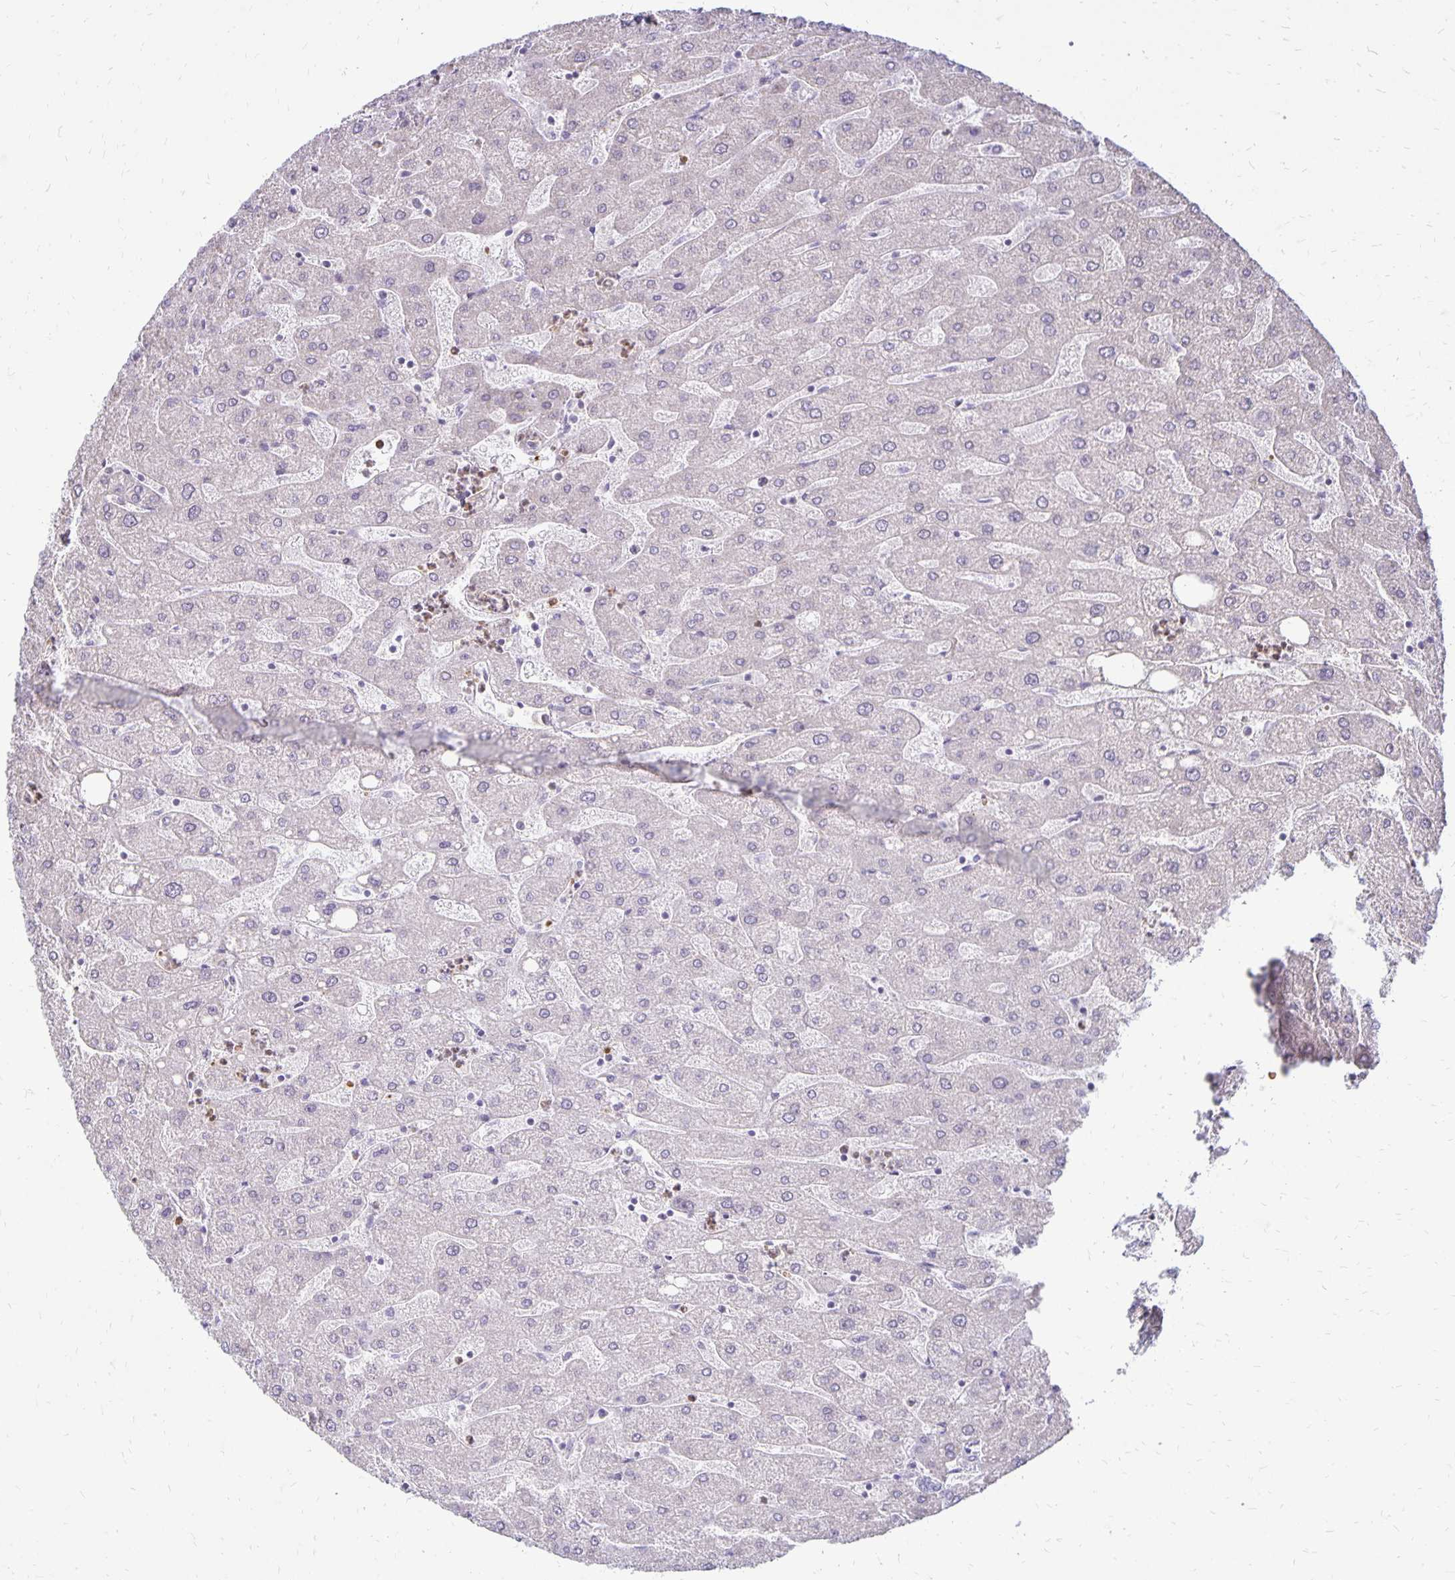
{"staining": {"intensity": "negative", "quantity": "none", "location": "none"}, "tissue": "liver", "cell_type": "Cholangiocytes", "image_type": "normal", "snomed": [{"axis": "morphology", "description": "Normal tissue, NOS"}, {"axis": "topography", "description": "Liver"}], "caption": "DAB (3,3'-diaminobenzidine) immunohistochemical staining of benign liver displays no significant positivity in cholangiocytes.", "gene": "FN3K", "patient": {"sex": "male", "age": 67}}